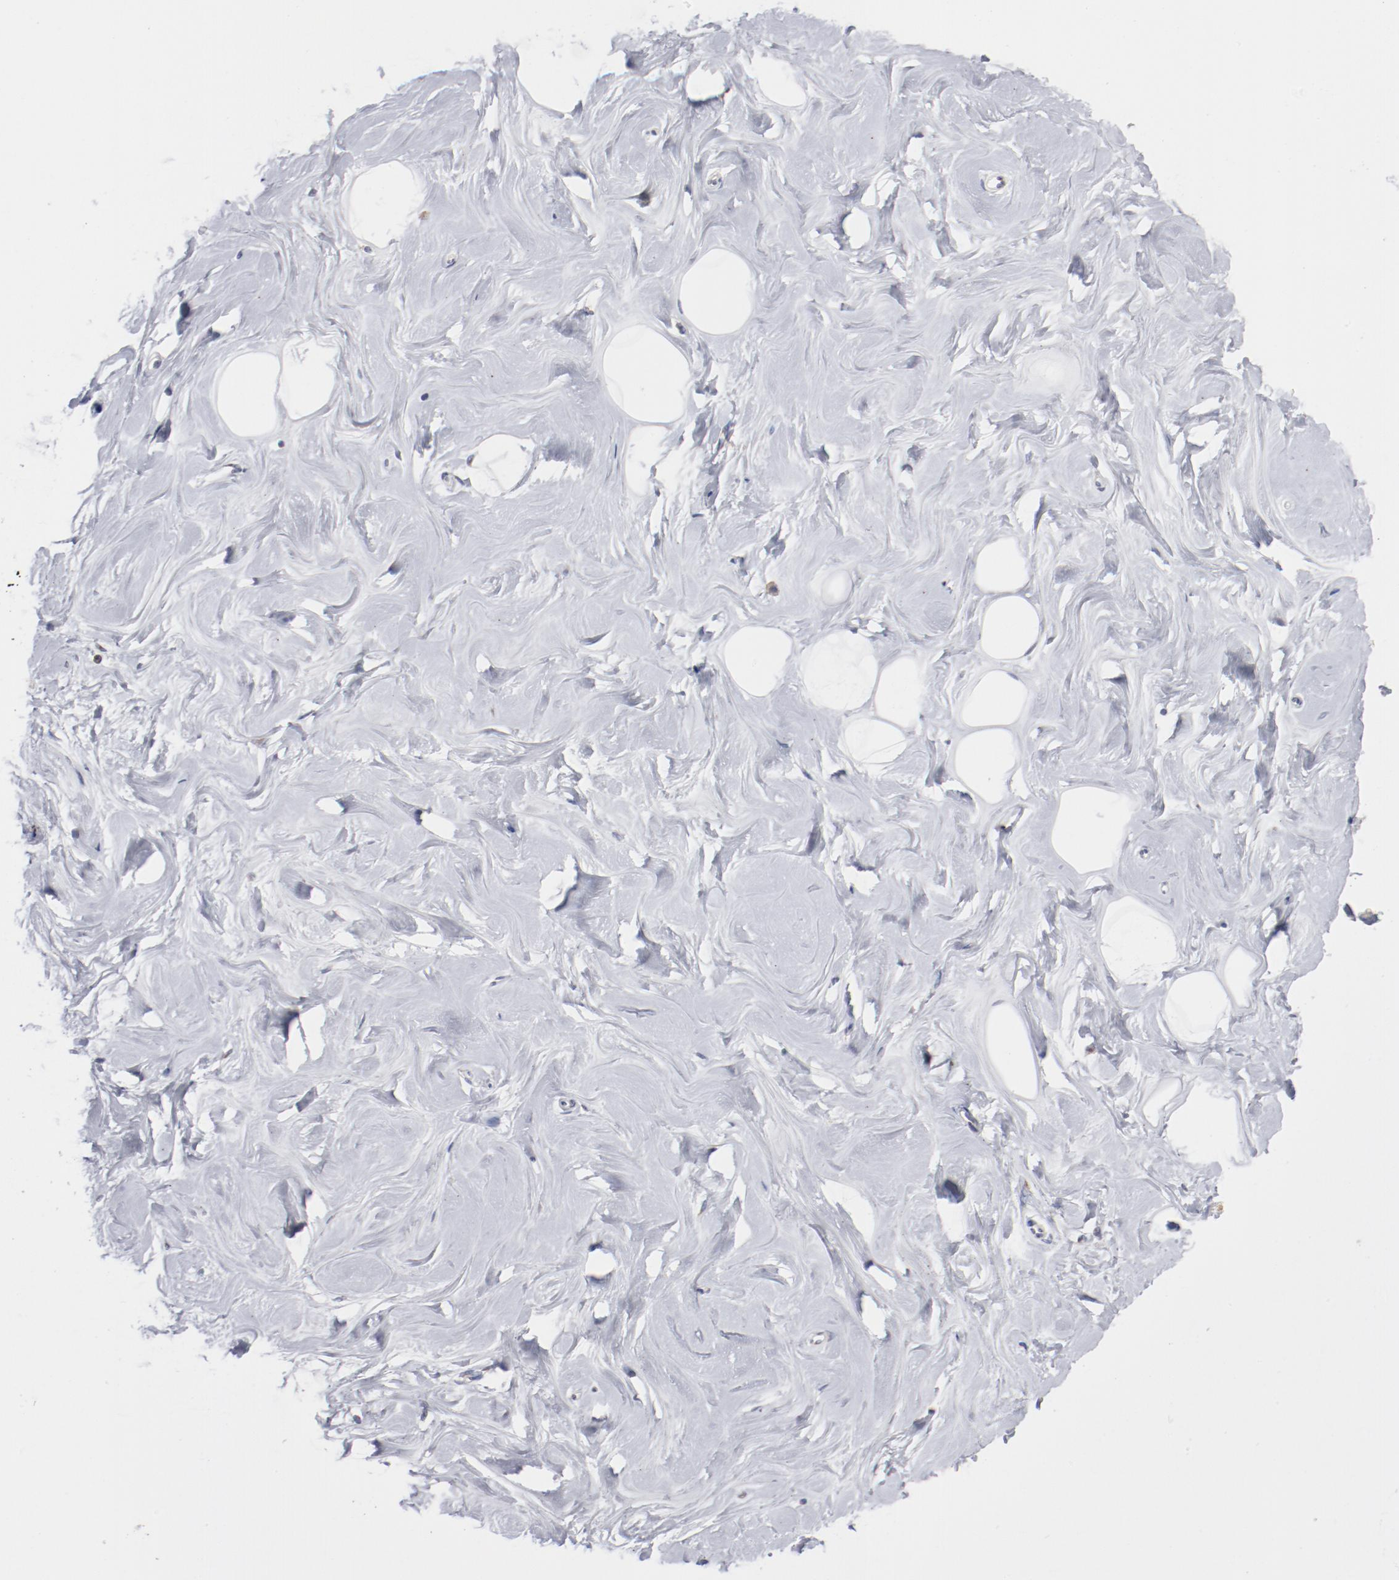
{"staining": {"intensity": "negative", "quantity": "none", "location": "none"}, "tissue": "breast", "cell_type": "Adipocytes", "image_type": "normal", "snomed": [{"axis": "morphology", "description": "Normal tissue, NOS"}, {"axis": "topography", "description": "Breast"}], "caption": "Immunohistochemistry micrograph of normal breast: human breast stained with DAB displays no significant protein staining in adipocytes. (Stains: DAB immunohistochemistry with hematoxylin counter stain, Microscopy: brightfield microscopy at high magnification).", "gene": "AK7", "patient": {"sex": "female", "age": 23}}